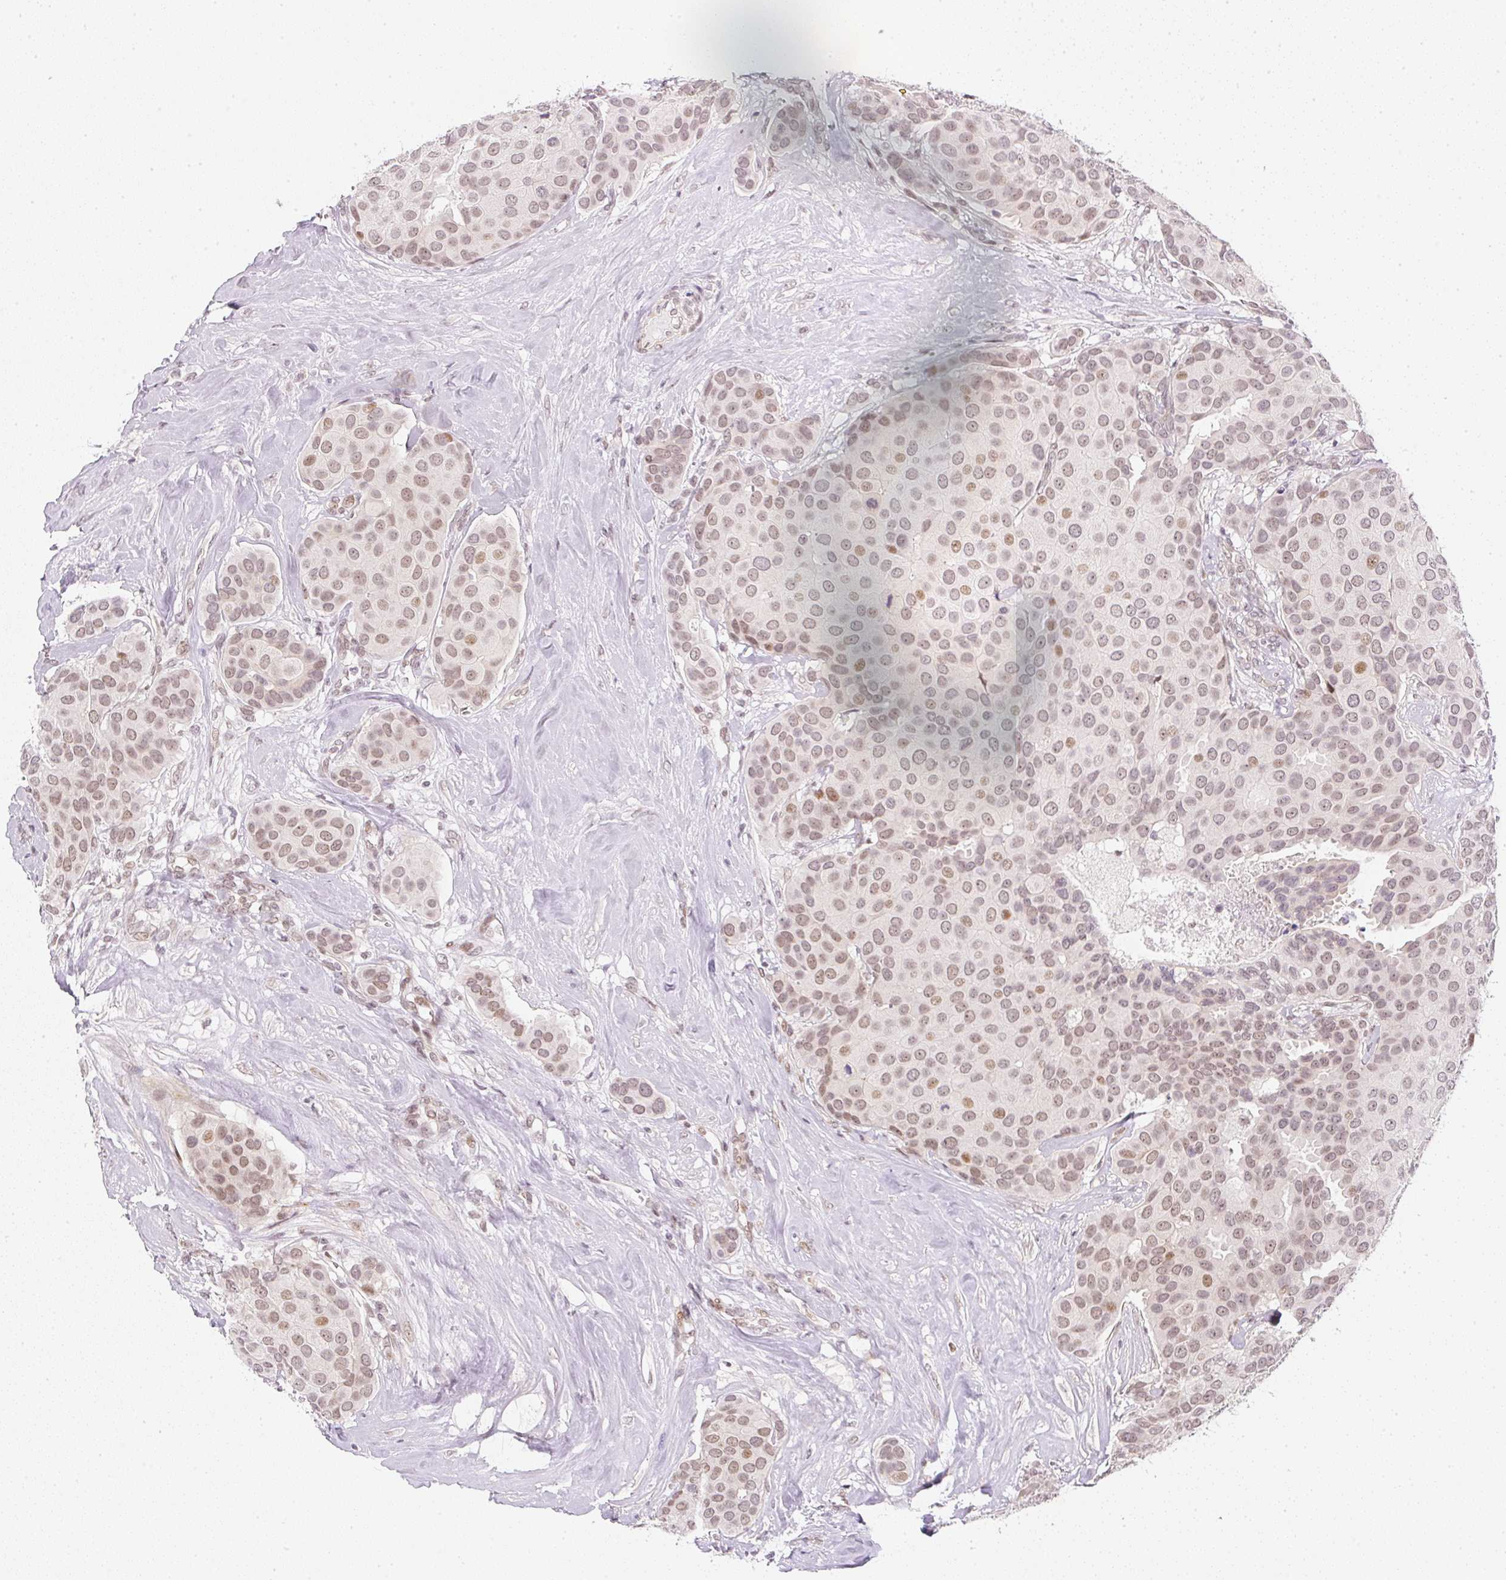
{"staining": {"intensity": "moderate", "quantity": ">75%", "location": "nuclear"}, "tissue": "breast cancer", "cell_type": "Tumor cells", "image_type": "cancer", "snomed": [{"axis": "morphology", "description": "Duct carcinoma"}, {"axis": "topography", "description": "Breast"}], "caption": "Moderate nuclear protein staining is identified in about >75% of tumor cells in breast invasive ductal carcinoma. (IHC, brightfield microscopy, high magnification).", "gene": "DPPA4", "patient": {"sex": "female", "age": 70}}